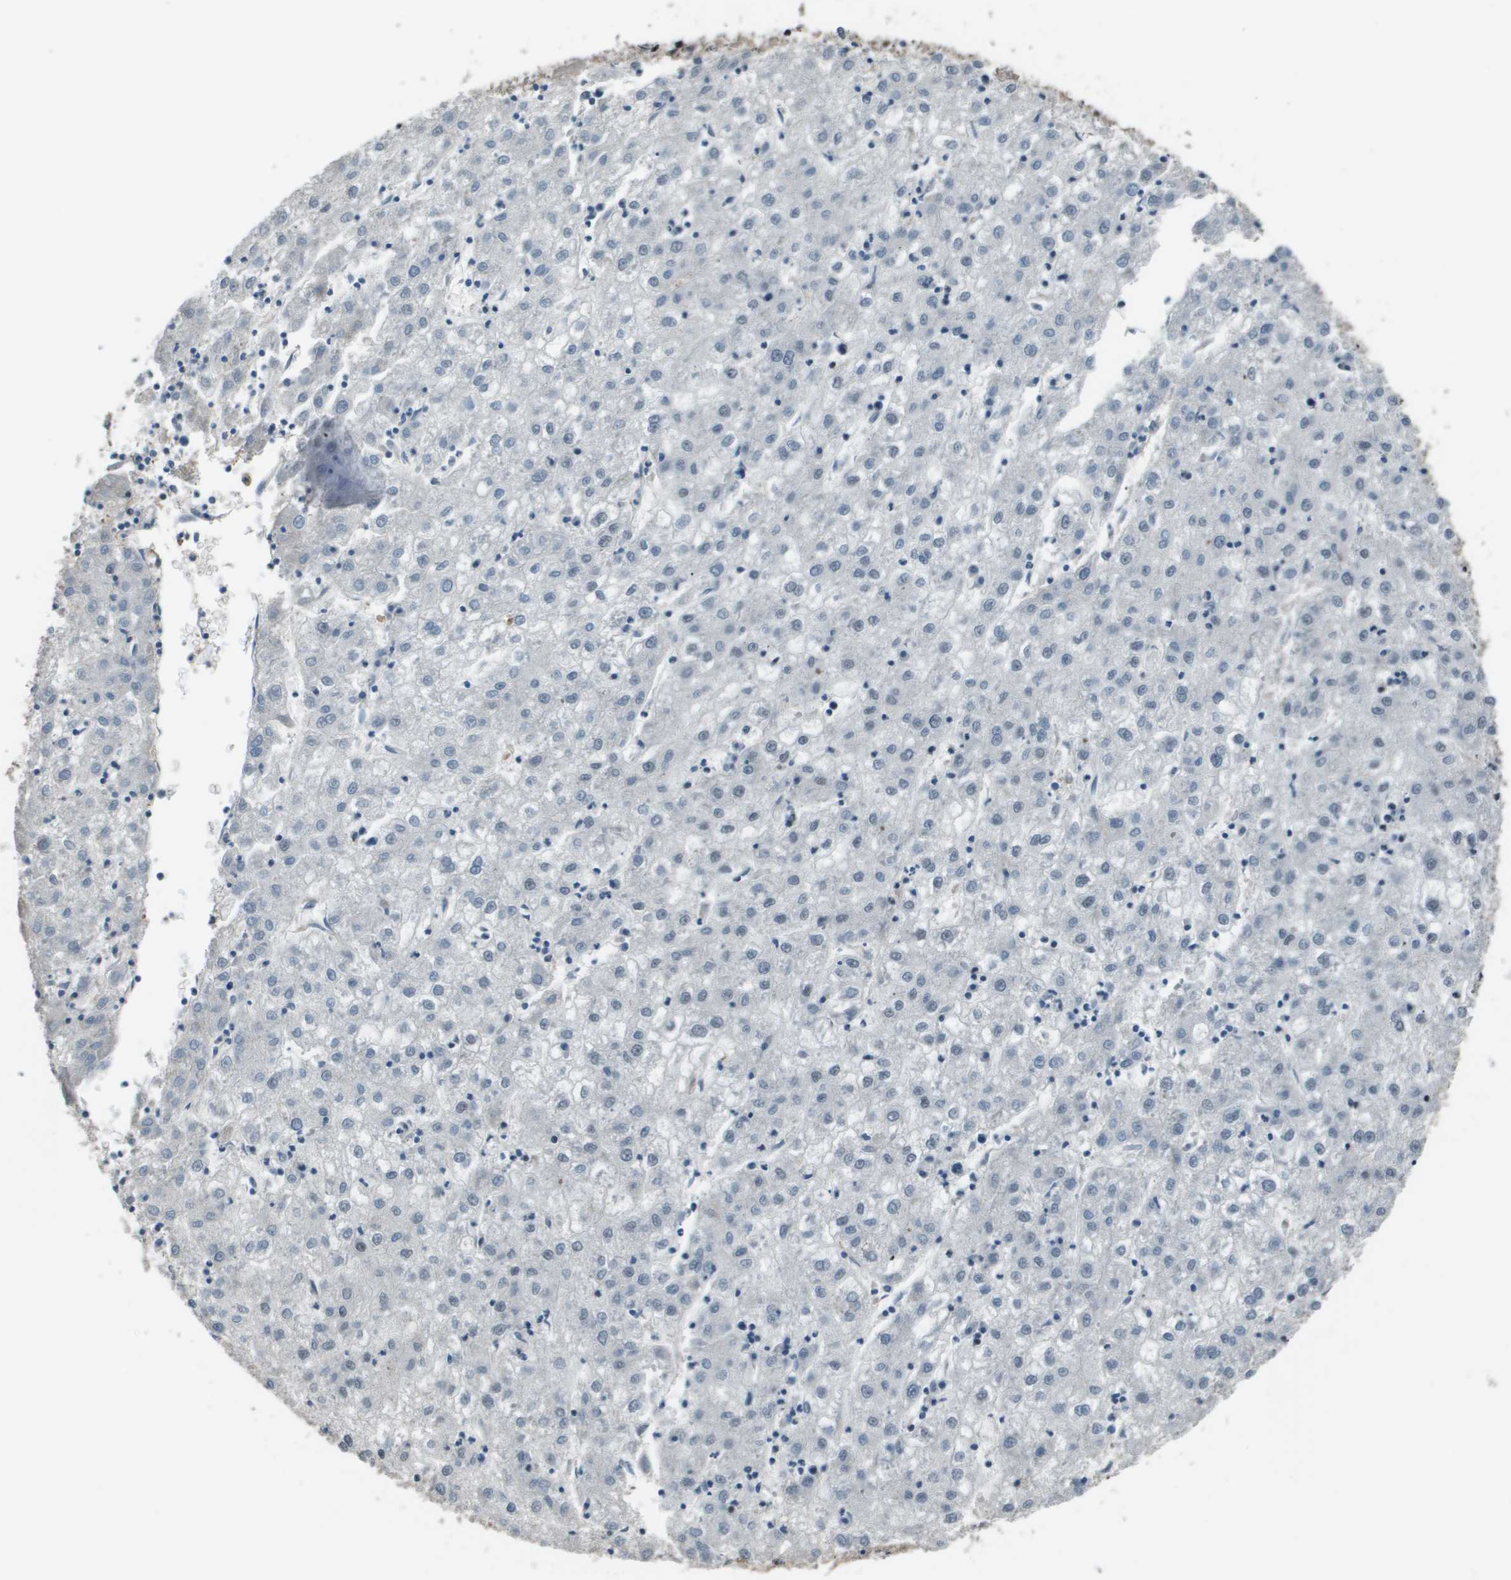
{"staining": {"intensity": "negative", "quantity": "none", "location": "none"}, "tissue": "liver cancer", "cell_type": "Tumor cells", "image_type": "cancer", "snomed": [{"axis": "morphology", "description": "Carcinoma, Hepatocellular, NOS"}, {"axis": "topography", "description": "Liver"}], "caption": "Immunohistochemistry of hepatocellular carcinoma (liver) exhibits no expression in tumor cells.", "gene": "THRAP3", "patient": {"sex": "male", "age": 72}}